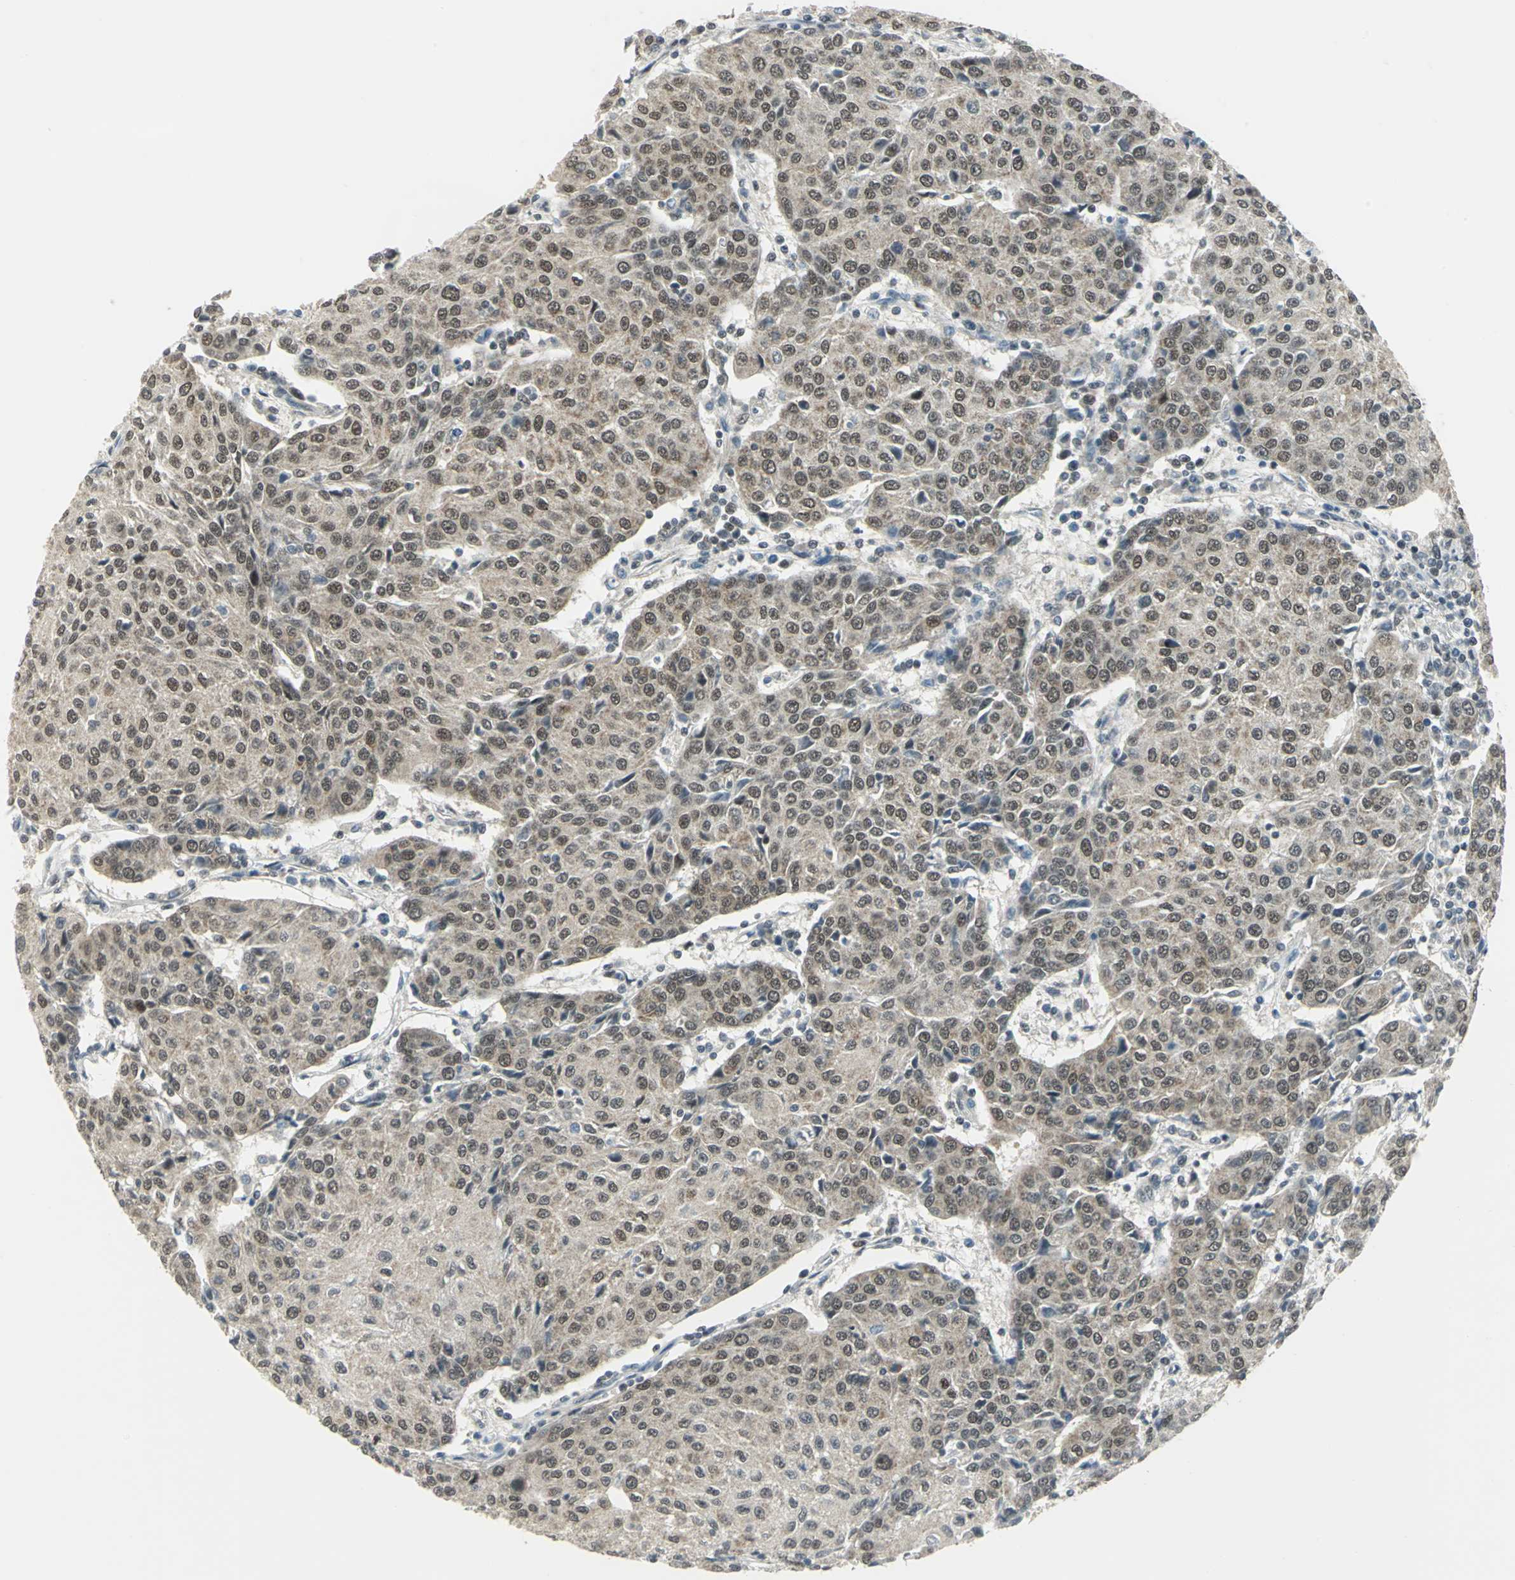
{"staining": {"intensity": "weak", "quantity": ">75%", "location": "cytoplasmic/membranous,nuclear"}, "tissue": "urothelial cancer", "cell_type": "Tumor cells", "image_type": "cancer", "snomed": [{"axis": "morphology", "description": "Urothelial carcinoma, High grade"}, {"axis": "topography", "description": "Urinary bladder"}], "caption": "This micrograph displays IHC staining of urothelial cancer, with low weak cytoplasmic/membranous and nuclear expression in approximately >75% of tumor cells.", "gene": "MTA1", "patient": {"sex": "female", "age": 85}}